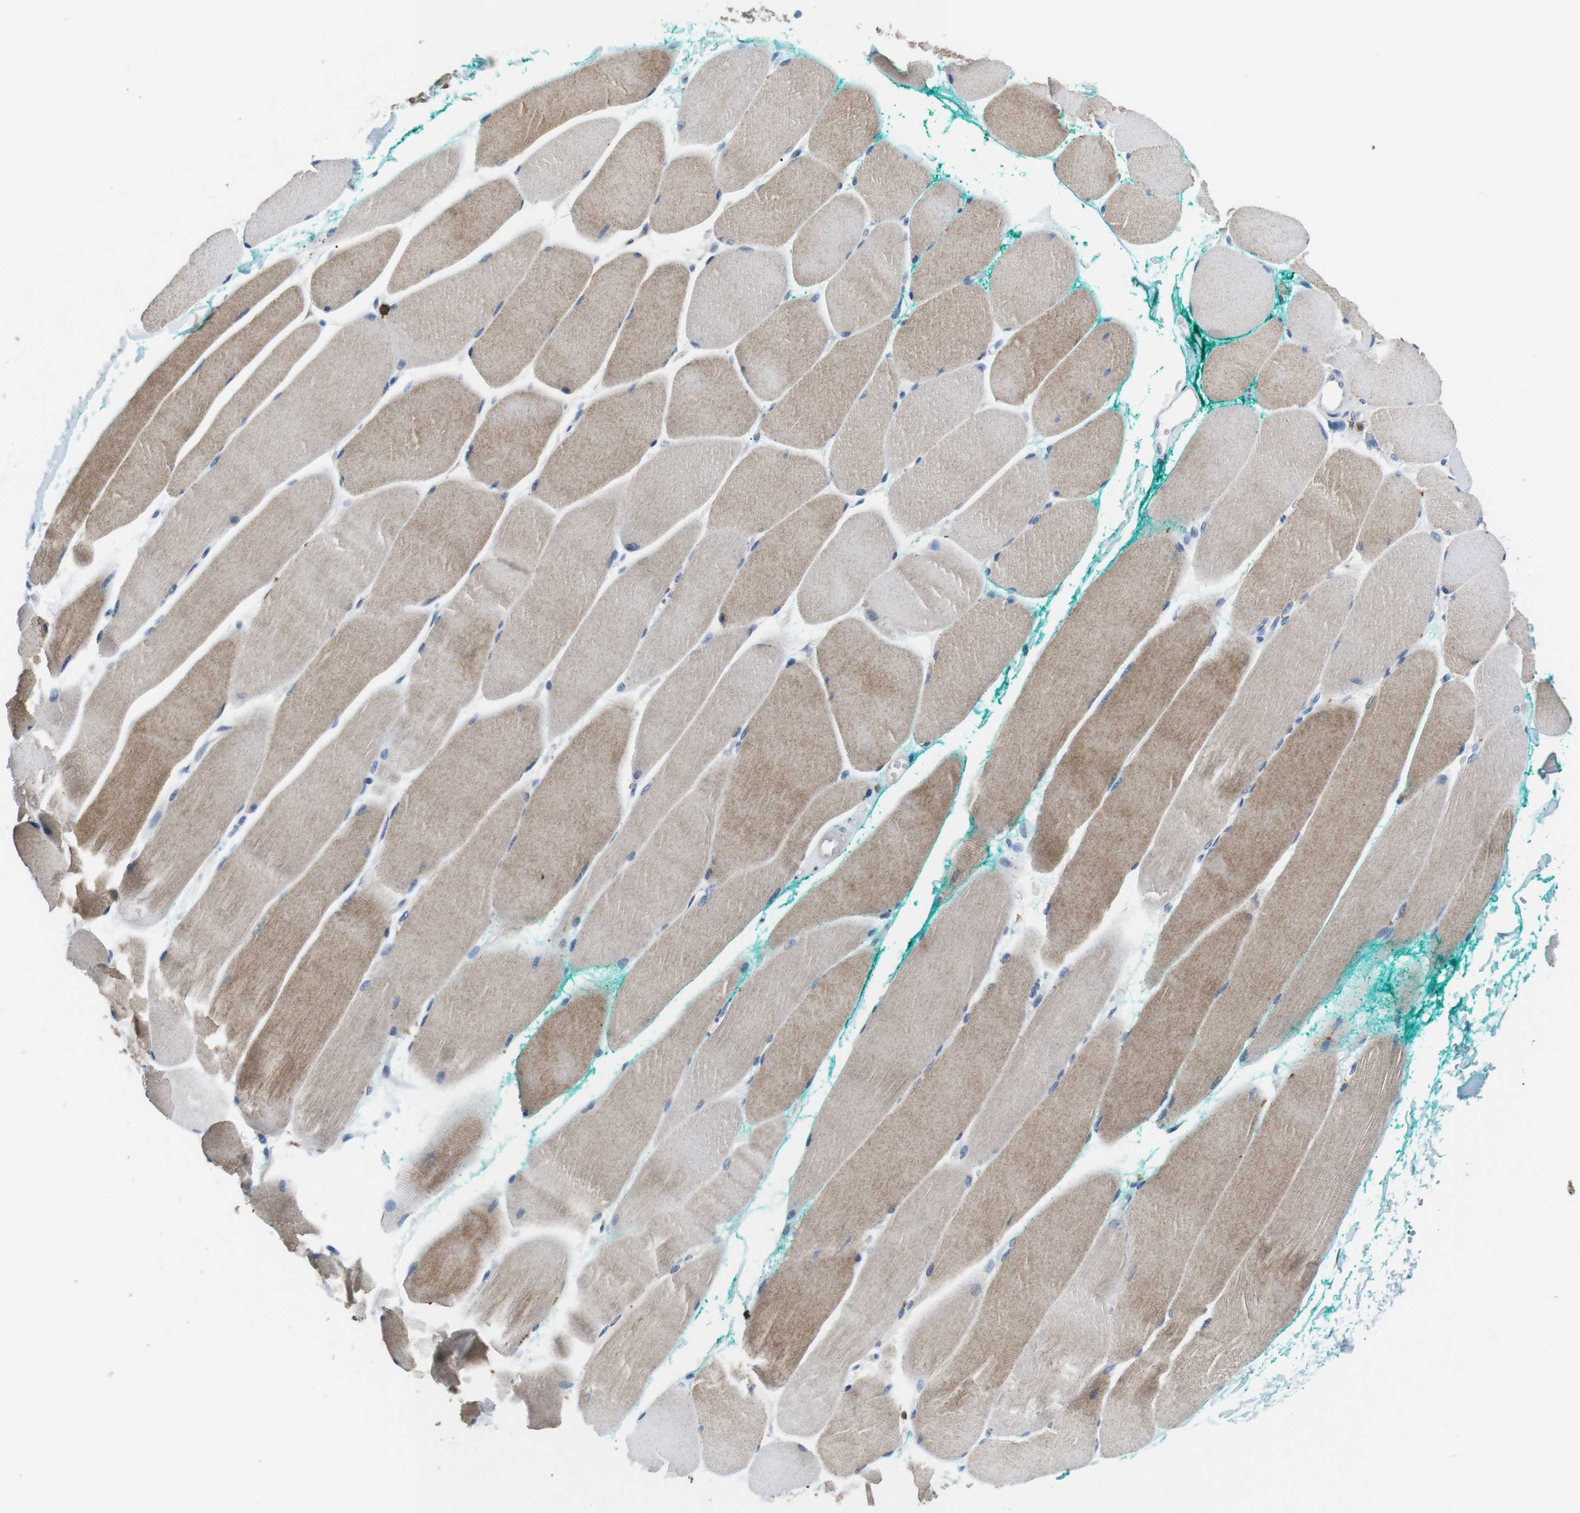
{"staining": {"intensity": "moderate", "quantity": "<25%", "location": "cytoplasmic/membranous"}, "tissue": "skeletal muscle", "cell_type": "Myocytes", "image_type": "normal", "snomed": [{"axis": "morphology", "description": "Normal tissue, NOS"}, {"axis": "morphology", "description": "Squamous cell carcinoma, NOS"}, {"axis": "topography", "description": "Skeletal muscle"}], "caption": "Skeletal muscle stained with DAB immunohistochemistry (IHC) displays low levels of moderate cytoplasmic/membranous positivity in about <25% of myocytes.", "gene": "CD6", "patient": {"sex": "male", "age": 51}}